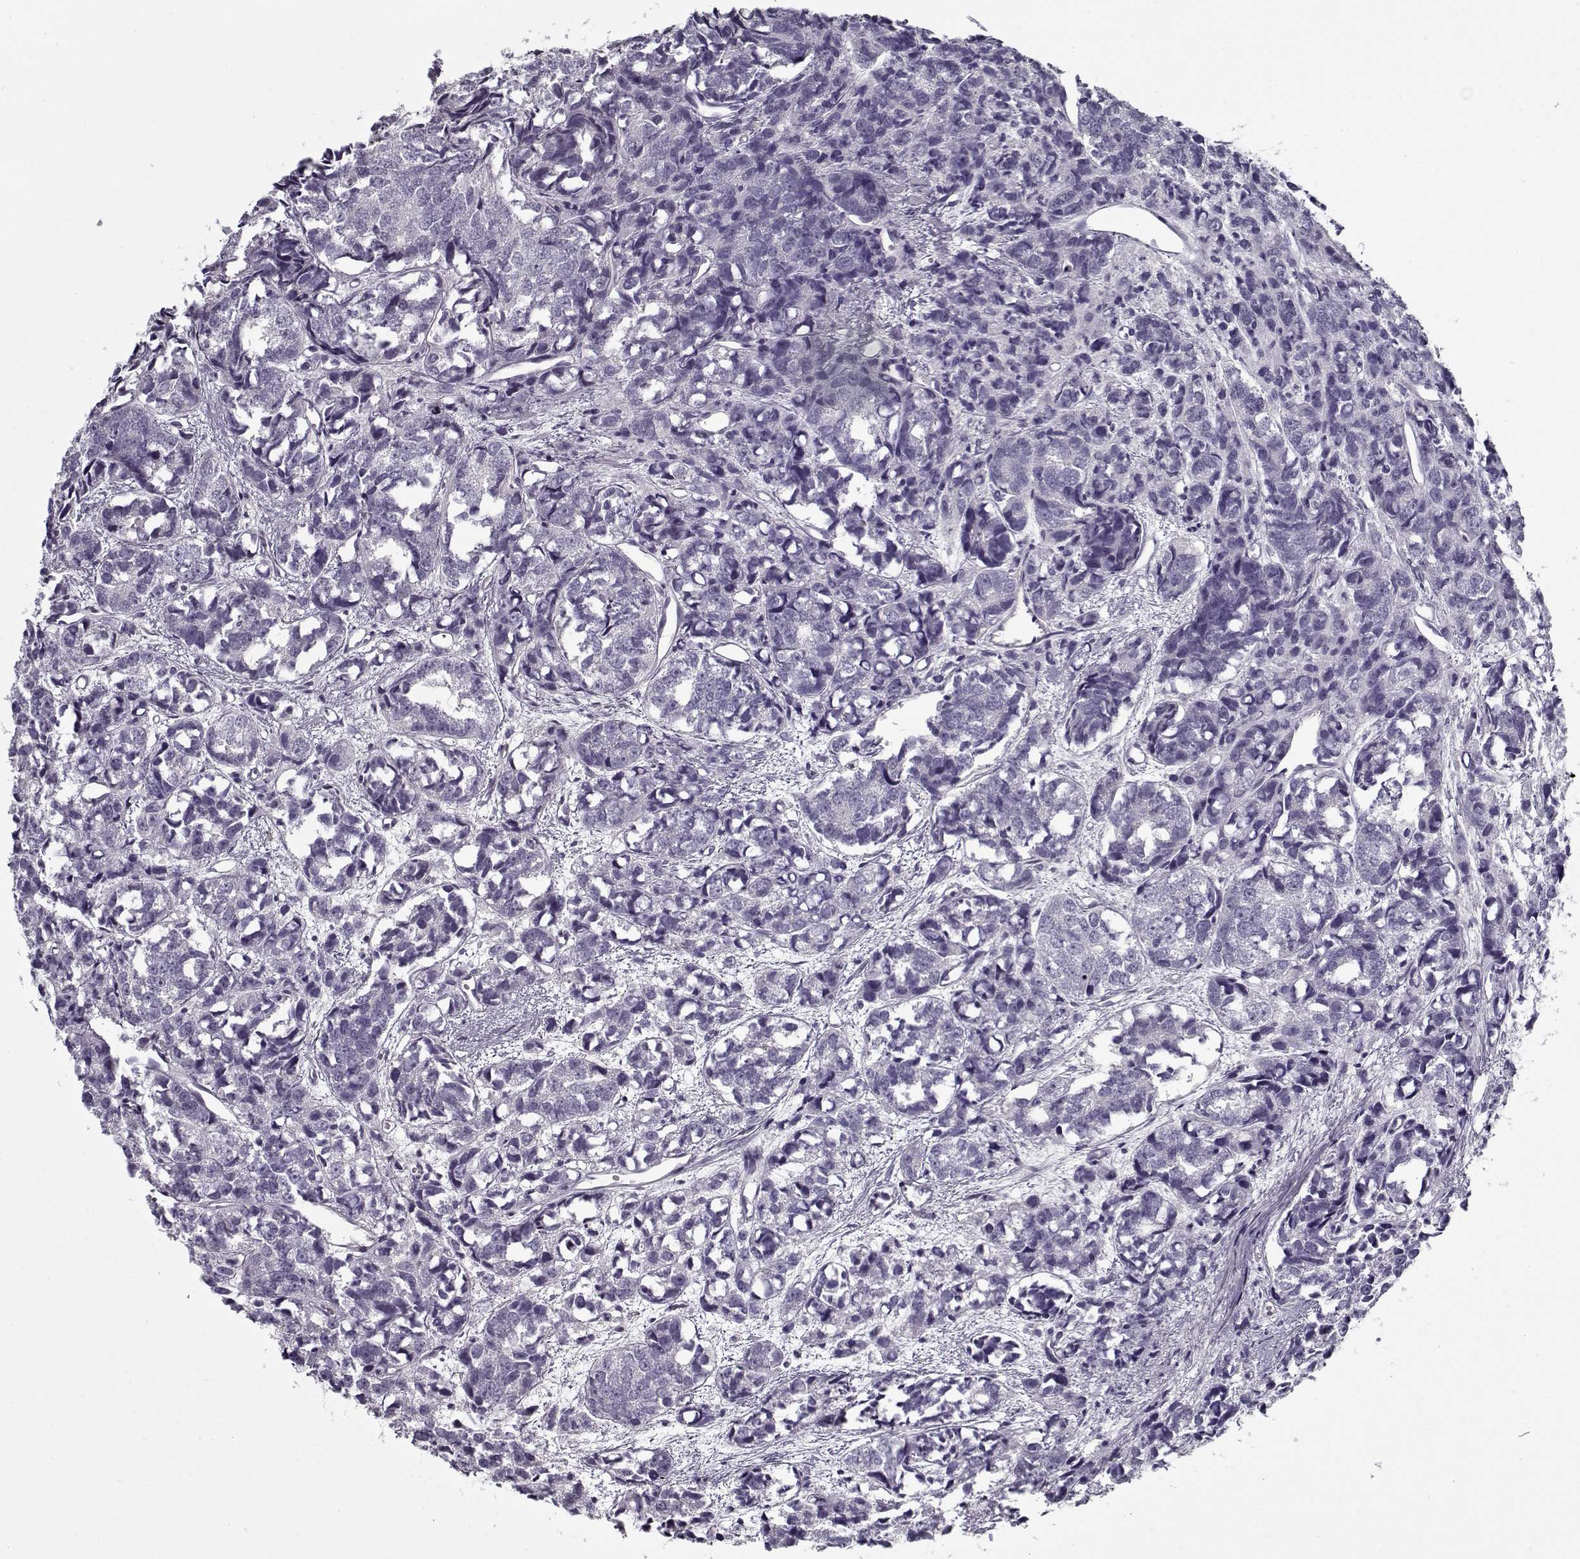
{"staining": {"intensity": "negative", "quantity": "none", "location": "none"}, "tissue": "prostate cancer", "cell_type": "Tumor cells", "image_type": "cancer", "snomed": [{"axis": "morphology", "description": "Adenocarcinoma, High grade"}, {"axis": "topography", "description": "Prostate"}], "caption": "Image shows no protein expression in tumor cells of adenocarcinoma (high-grade) (prostate) tissue. The staining is performed using DAB (3,3'-diaminobenzidine) brown chromogen with nuclei counter-stained in using hematoxylin.", "gene": "CCDC136", "patient": {"sex": "male", "age": 77}}